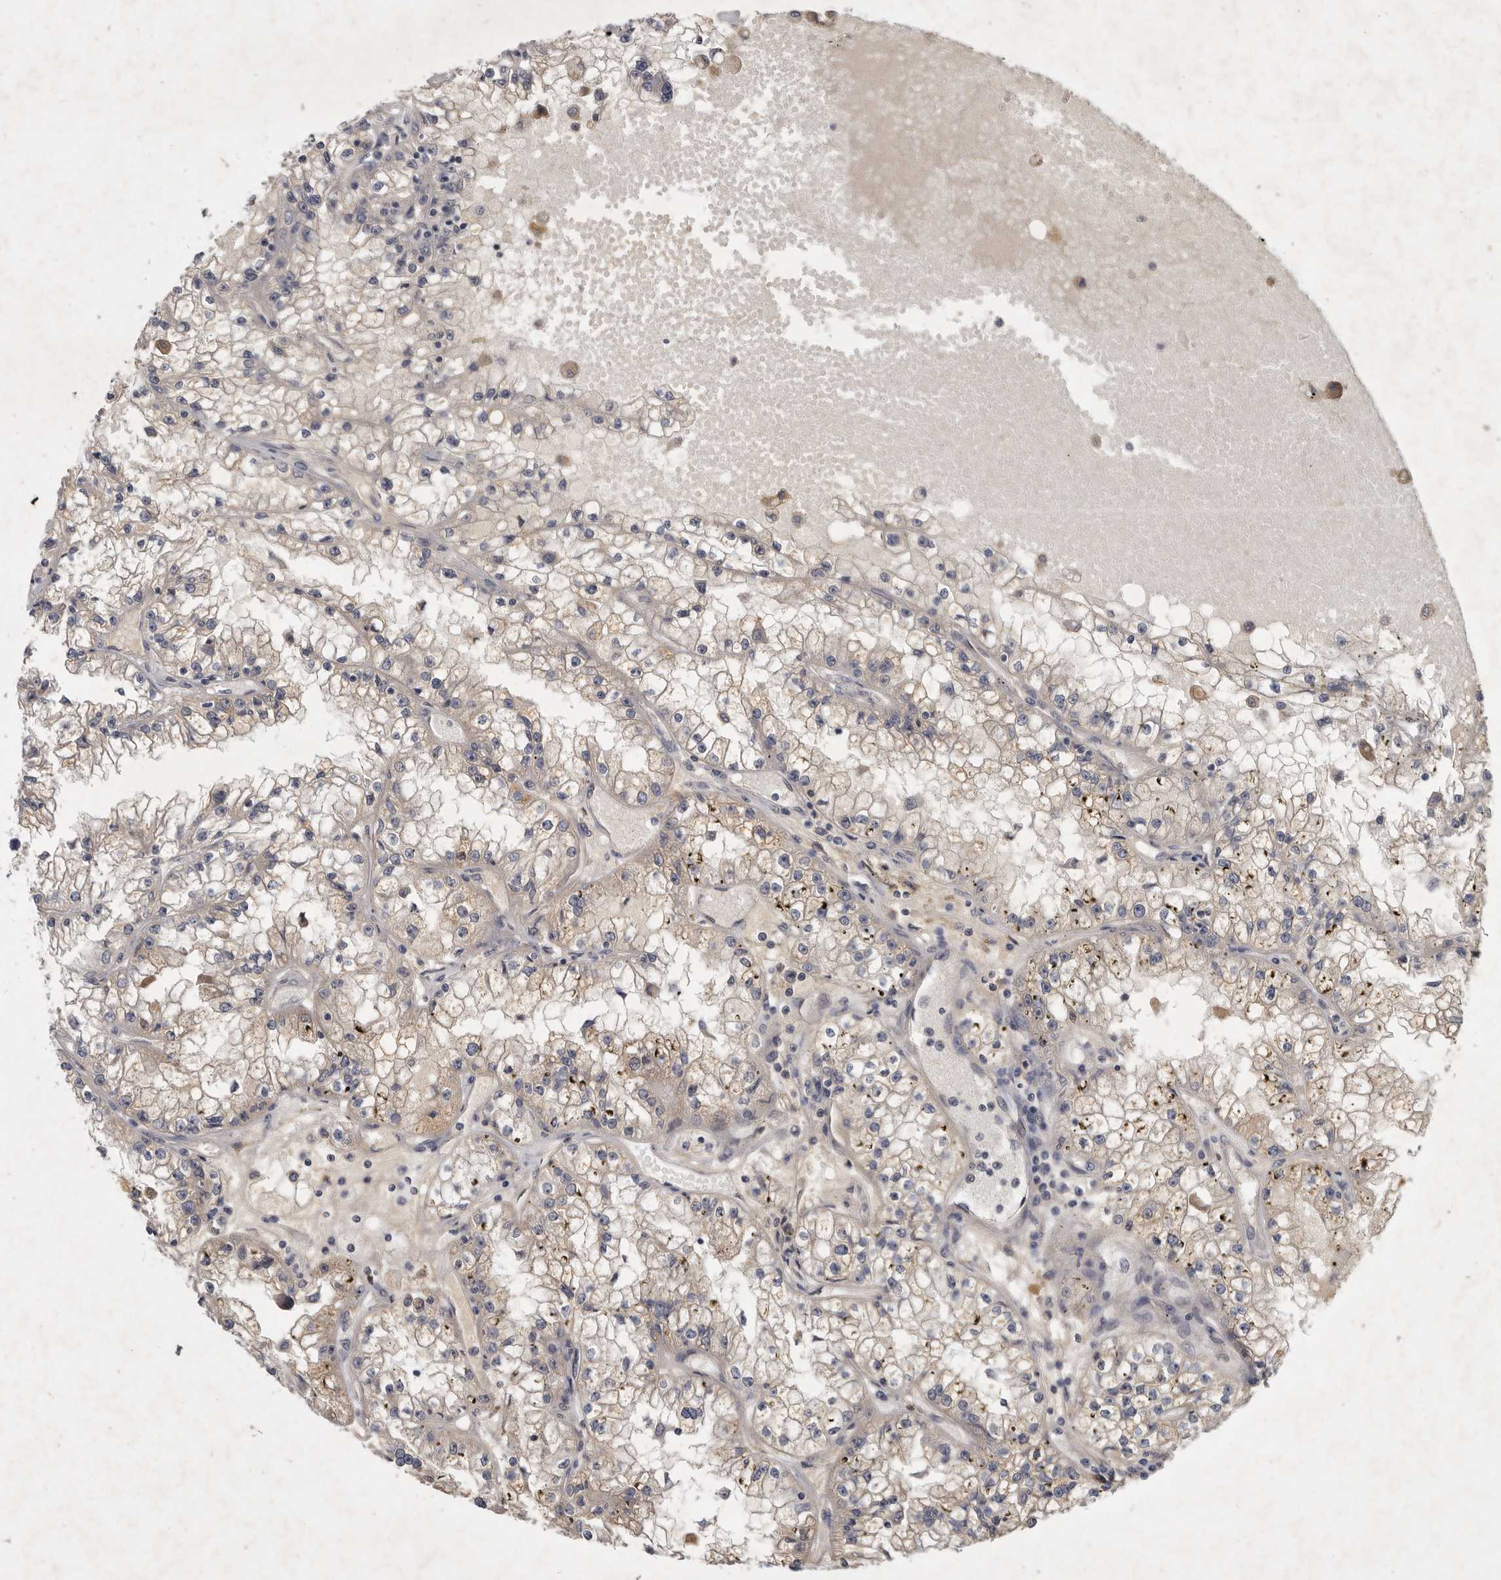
{"staining": {"intensity": "weak", "quantity": ">75%", "location": "cytoplasmic/membranous"}, "tissue": "renal cancer", "cell_type": "Tumor cells", "image_type": "cancer", "snomed": [{"axis": "morphology", "description": "Adenocarcinoma, NOS"}, {"axis": "topography", "description": "Kidney"}], "caption": "Tumor cells reveal low levels of weak cytoplasmic/membranous positivity in about >75% of cells in renal cancer.", "gene": "SLC22A1", "patient": {"sex": "male", "age": 56}}